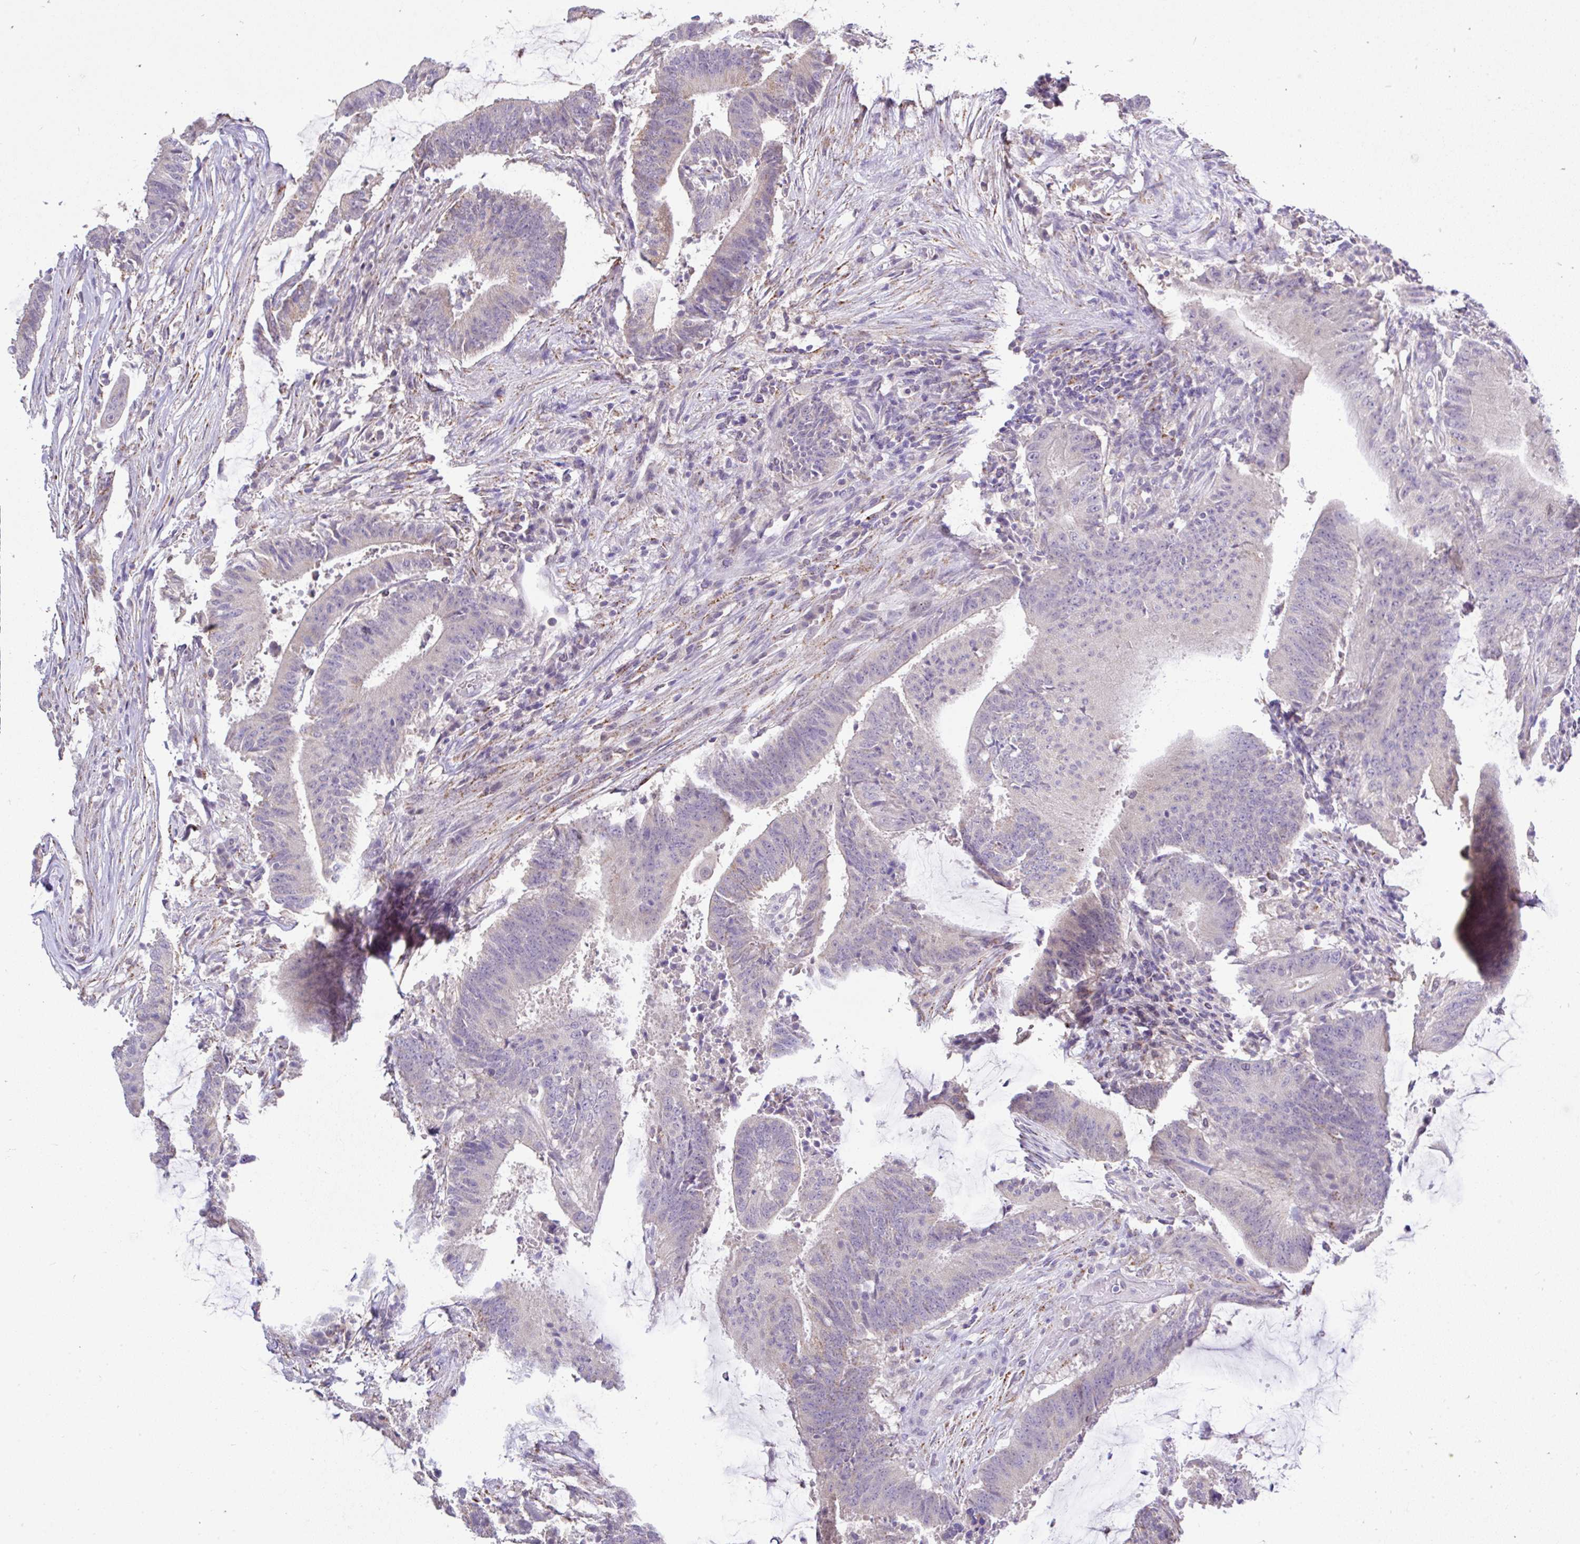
{"staining": {"intensity": "moderate", "quantity": "<25%", "location": "cytoplasmic/membranous"}, "tissue": "colorectal cancer", "cell_type": "Tumor cells", "image_type": "cancer", "snomed": [{"axis": "morphology", "description": "Adenocarcinoma, NOS"}, {"axis": "topography", "description": "Colon"}], "caption": "Colorectal cancer stained with a protein marker demonstrates moderate staining in tumor cells.", "gene": "CTU1", "patient": {"sex": "female", "age": 43}}